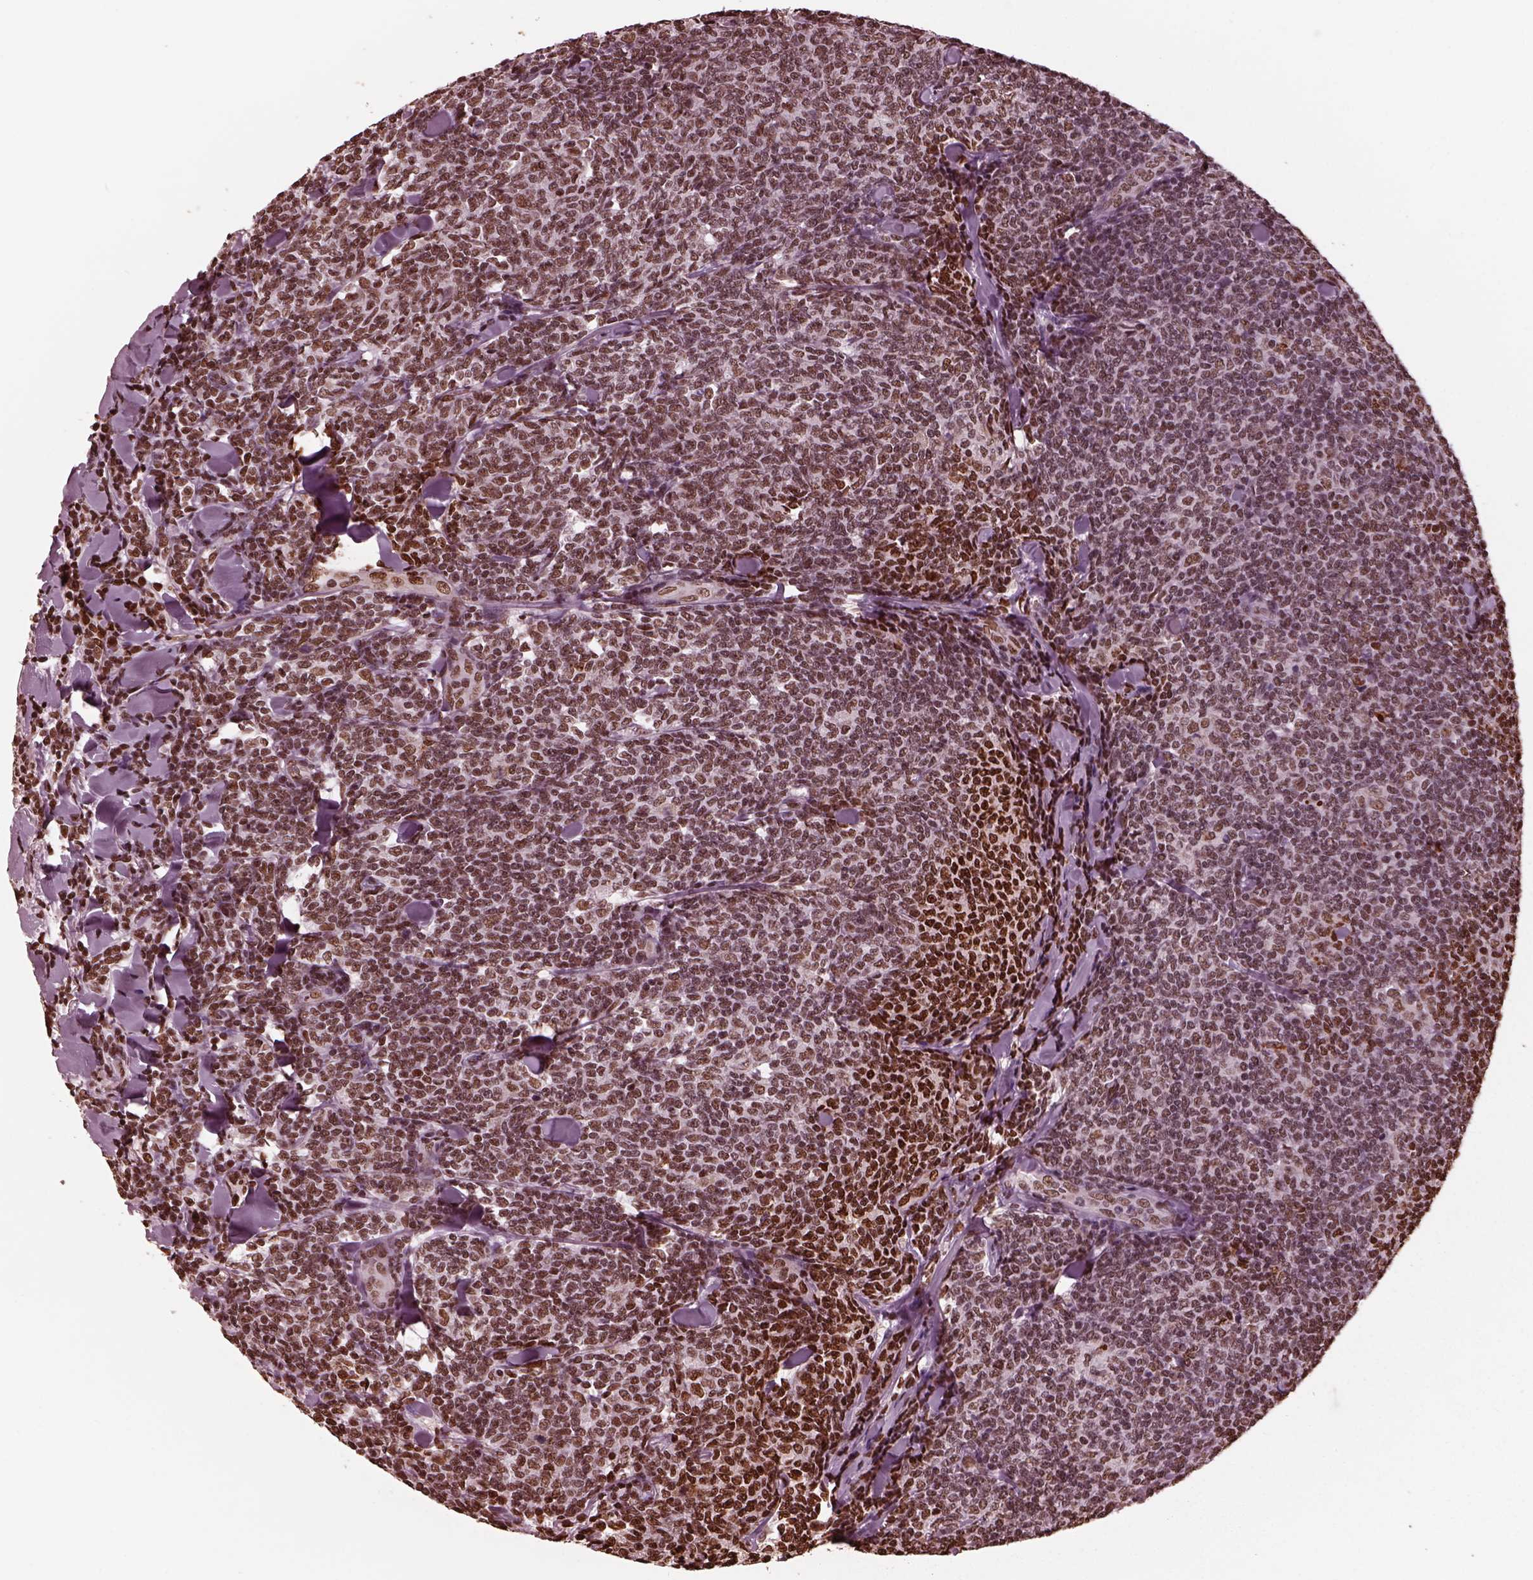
{"staining": {"intensity": "strong", "quantity": "<25%", "location": "nuclear"}, "tissue": "lymphoma", "cell_type": "Tumor cells", "image_type": "cancer", "snomed": [{"axis": "morphology", "description": "Malignant lymphoma, non-Hodgkin's type, Low grade"}, {"axis": "topography", "description": "Lymph node"}], "caption": "High-magnification brightfield microscopy of lymphoma stained with DAB (3,3'-diaminobenzidine) (brown) and counterstained with hematoxylin (blue). tumor cells exhibit strong nuclear positivity is present in approximately<25% of cells.", "gene": "NSD1", "patient": {"sex": "female", "age": 56}}